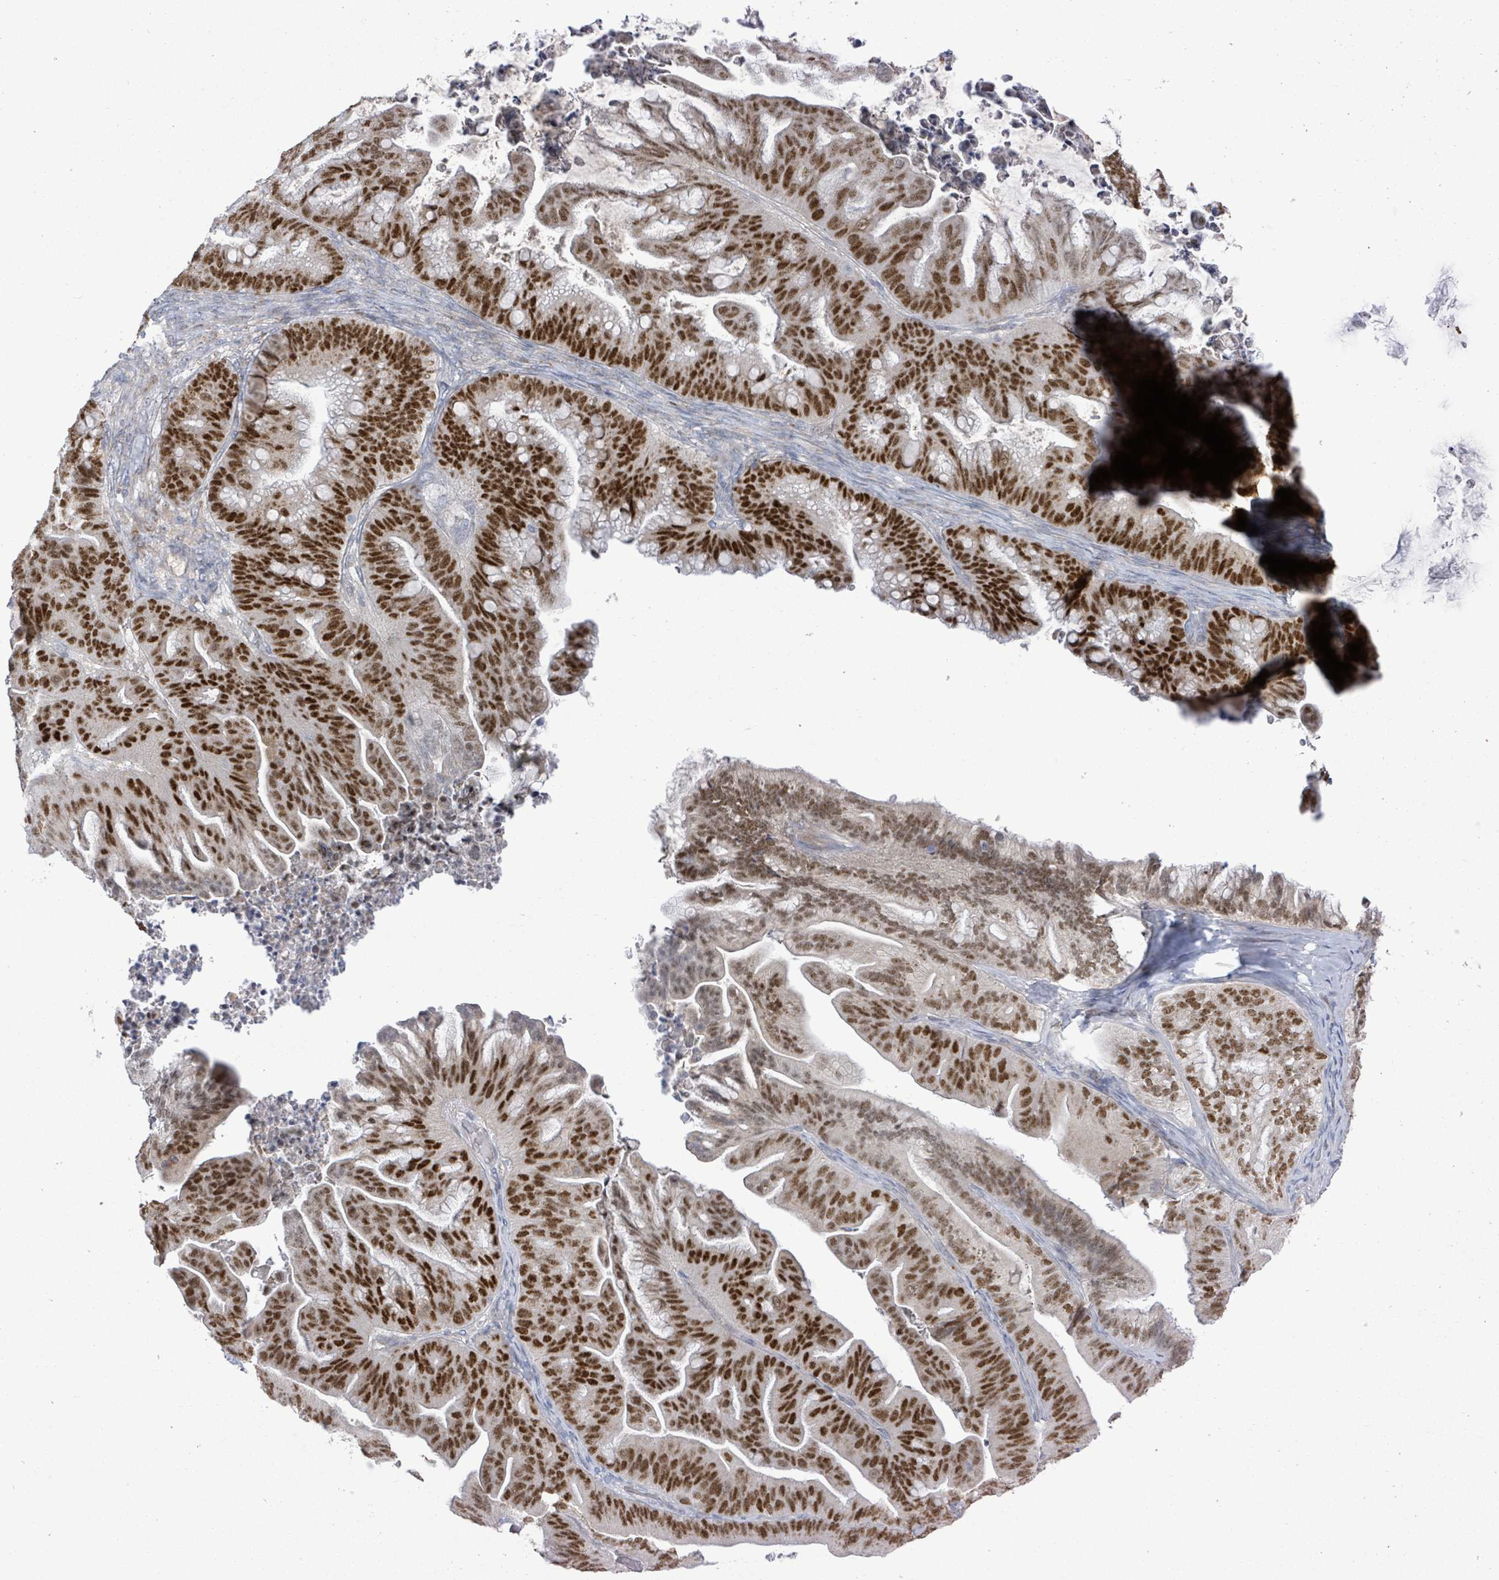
{"staining": {"intensity": "strong", "quantity": ">75%", "location": "nuclear"}, "tissue": "ovarian cancer", "cell_type": "Tumor cells", "image_type": "cancer", "snomed": [{"axis": "morphology", "description": "Cystadenocarcinoma, mucinous, NOS"}, {"axis": "topography", "description": "Ovary"}], "caption": "Strong nuclear staining is identified in approximately >75% of tumor cells in ovarian cancer.", "gene": "ZFPM1", "patient": {"sex": "female", "age": 67}}